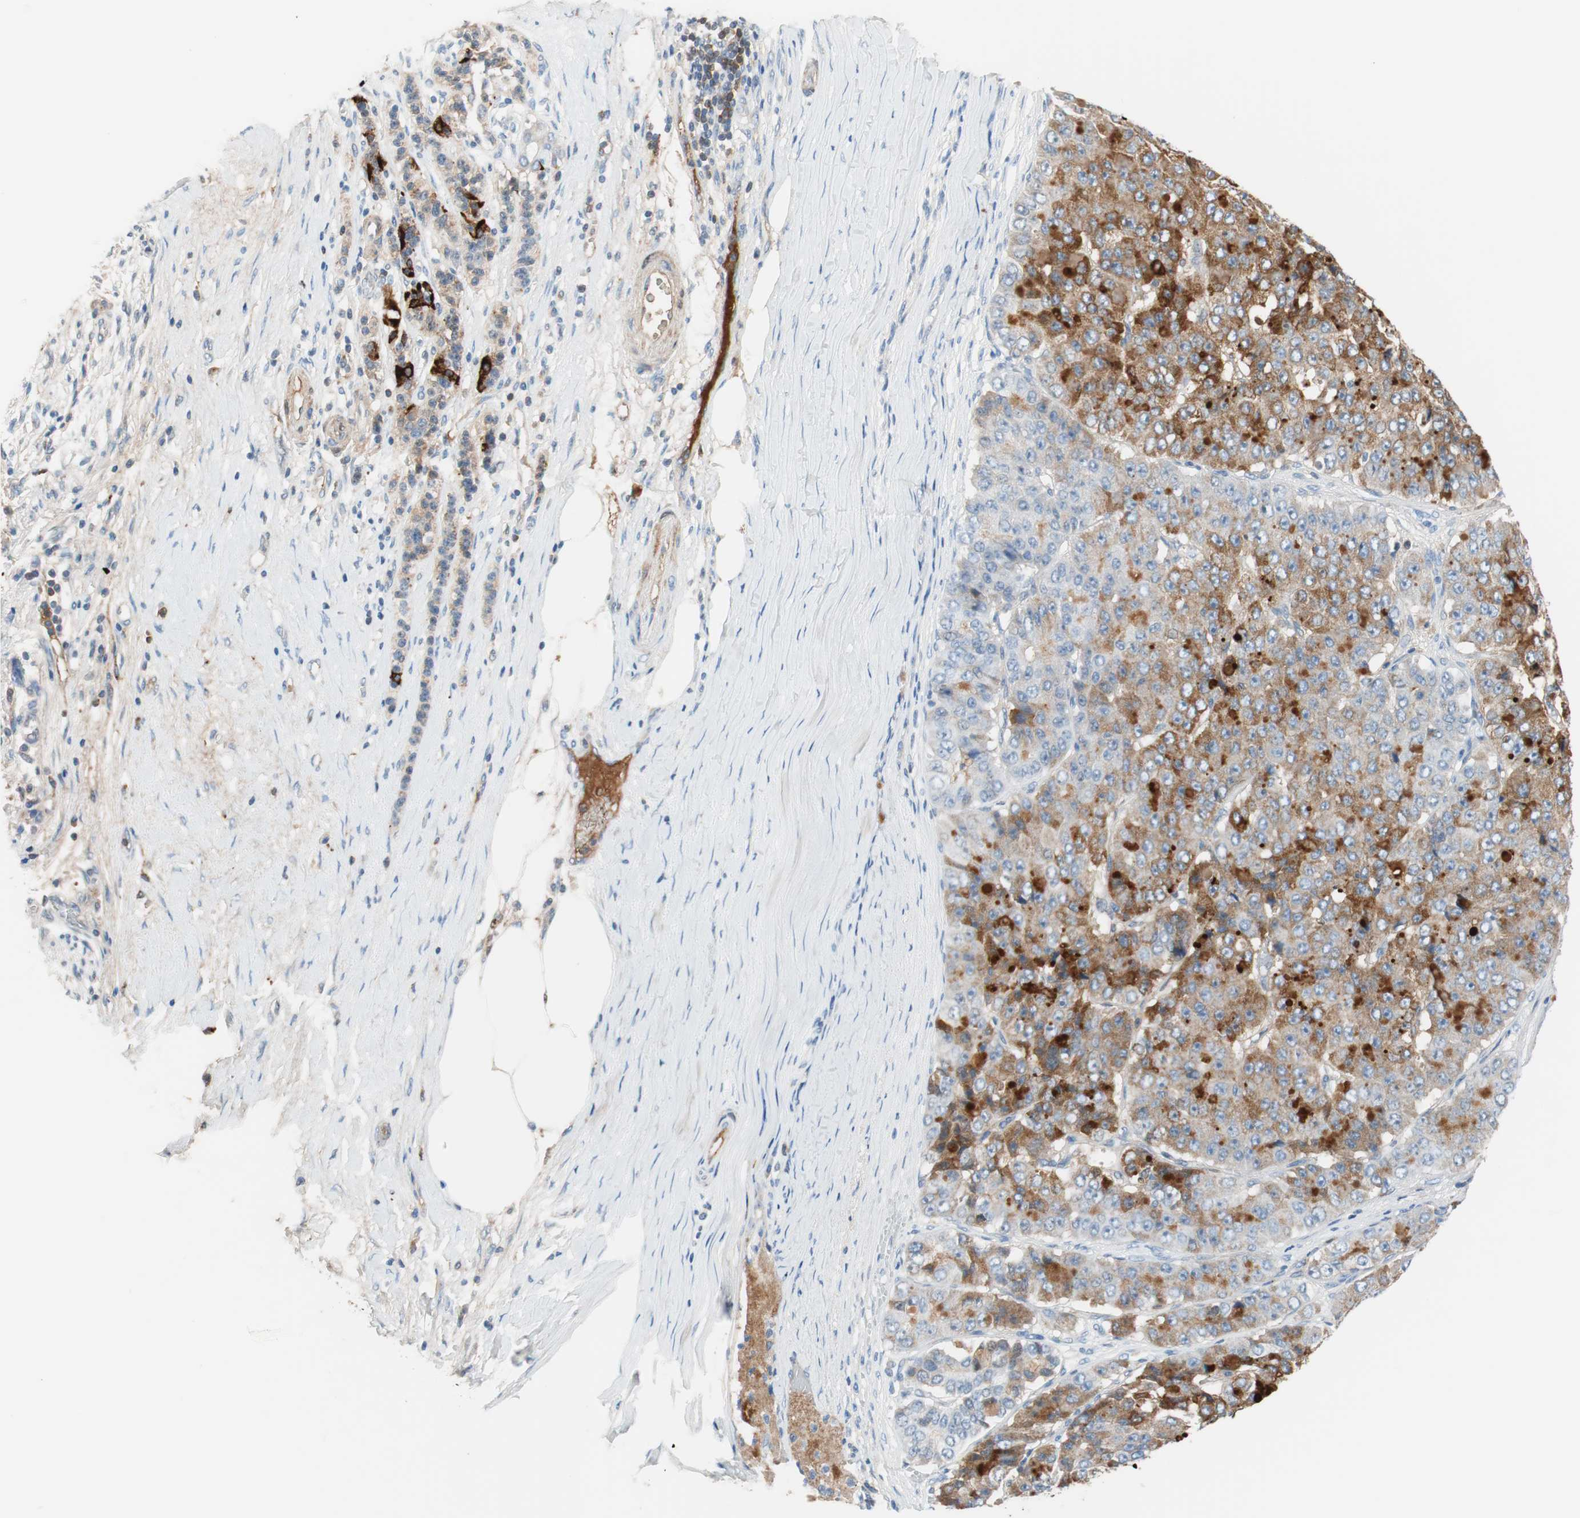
{"staining": {"intensity": "moderate", "quantity": "25%-75%", "location": "cytoplasmic/membranous"}, "tissue": "pancreatic cancer", "cell_type": "Tumor cells", "image_type": "cancer", "snomed": [{"axis": "morphology", "description": "Adenocarcinoma, NOS"}, {"axis": "topography", "description": "Pancreas"}], "caption": "The micrograph exhibits a brown stain indicating the presence of a protein in the cytoplasmic/membranous of tumor cells in pancreatic cancer (adenocarcinoma).", "gene": "RBP4", "patient": {"sex": "male", "age": 50}}